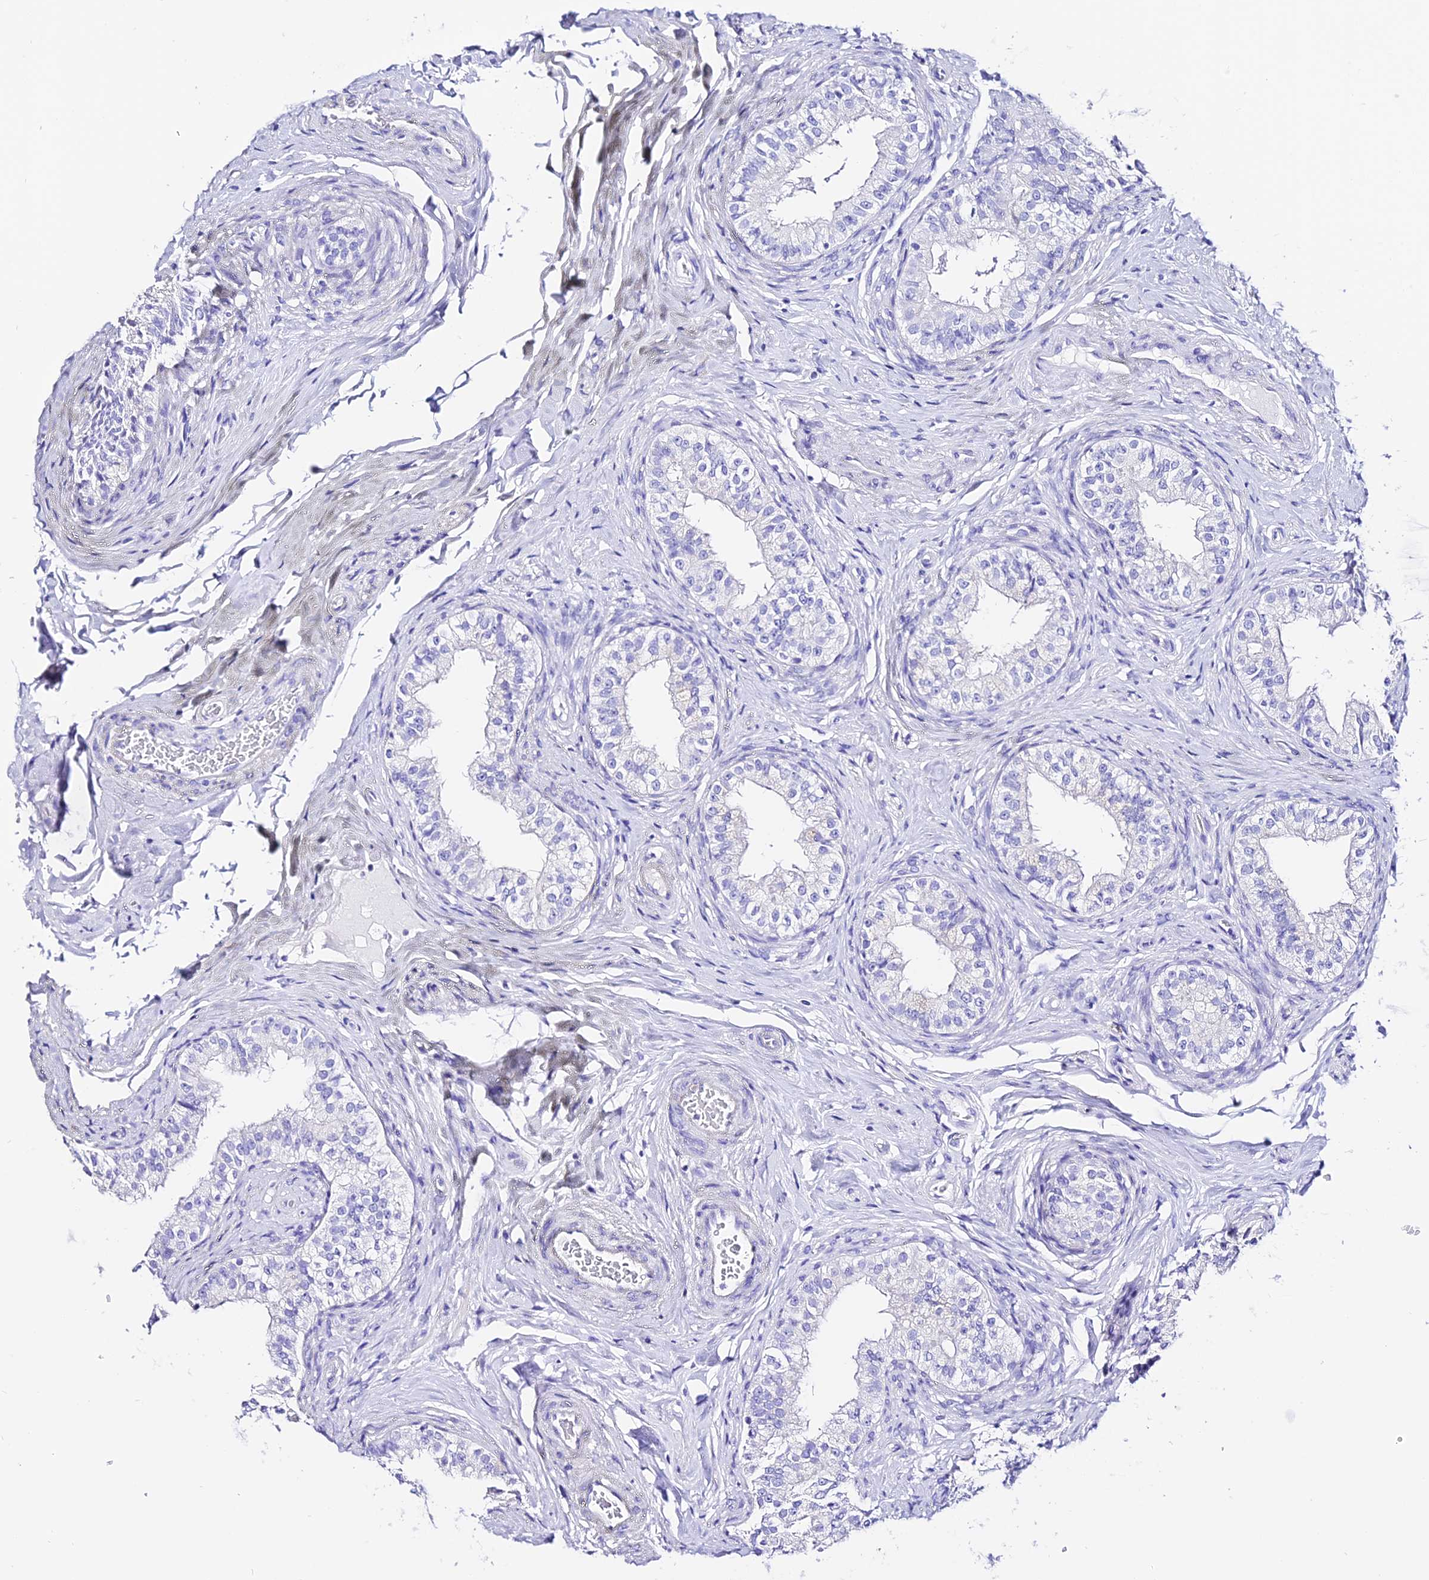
{"staining": {"intensity": "negative", "quantity": "none", "location": "none"}, "tissue": "epididymis", "cell_type": "Glandular cells", "image_type": "normal", "snomed": [{"axis": "morphology", "description": "Normal tissue, NOS"}, {"axis": "topography", "description": "Epididymis"}], "caption": "Glandular cells show no significant expression in benign epididymis. (Stains: DAB (3,3'-diaminobenzidine) immunohistochemistry (IHC) with hematoxylin counter stain, Microscopy: brightfield microscopy at high magnification).", "gene": "TRMT44", "patient": {"sex": "male", "age": 49}}